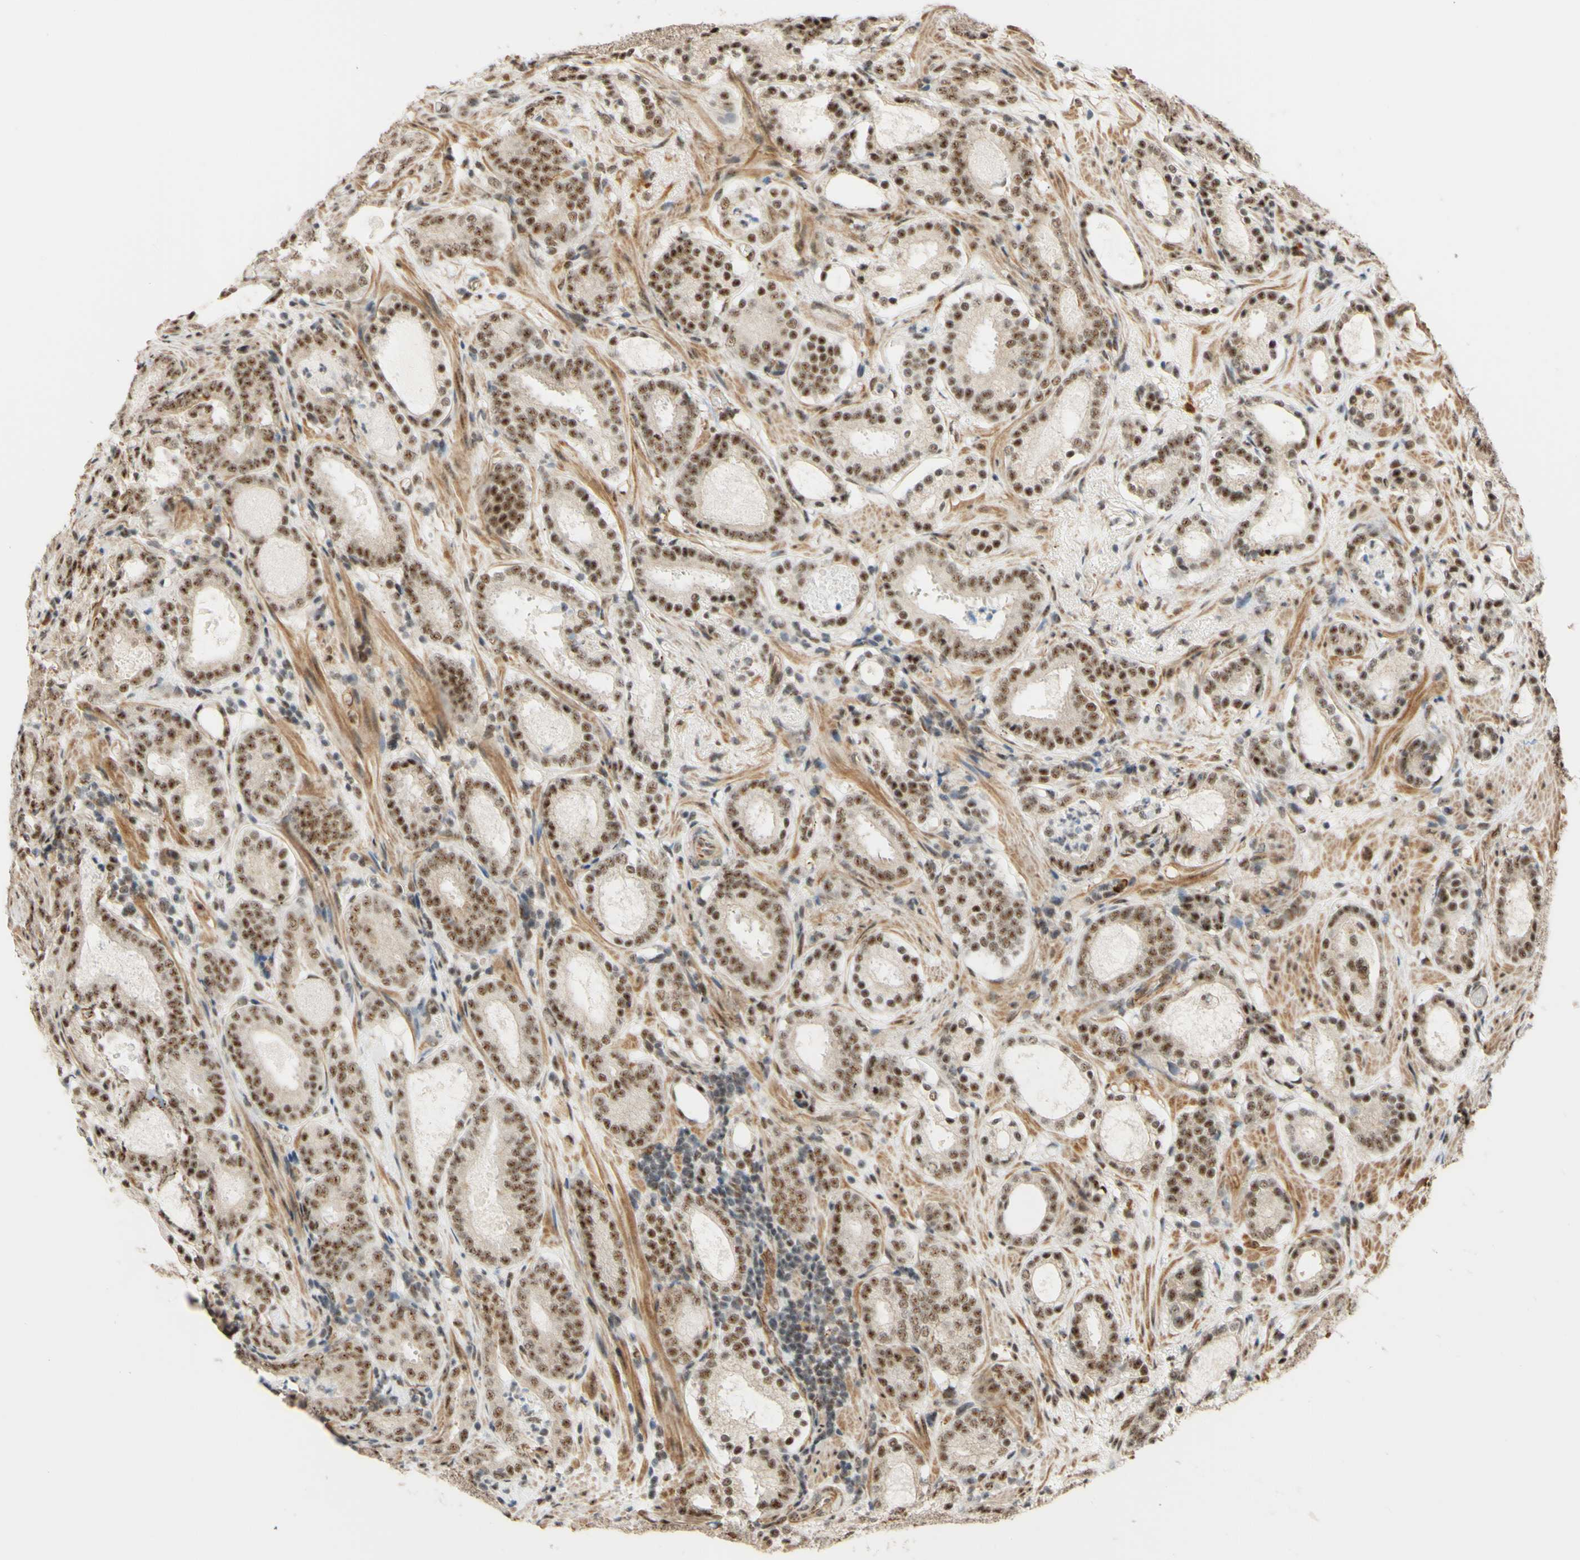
{"staining": {"intensity": "moderate", "quantity": ">75%", "location": "nuclear"}, "tissue": "prostate cancer", "cell_type": "Tumor cells", "image_type": "cancer", "snomed": [{"axis": "morphology", "description": "Adenocarcinoma, Low grade"}, {"axis": "topography", "description": "Prostate"}], "caption": "This is a histology image of IHC staining of low-grade adenocarcinoma (prostate), which shows moderate positivity in the nuclear of tumor cells.", "gene": "SAP18", "patient": {"sex": "male", "age": 69}}